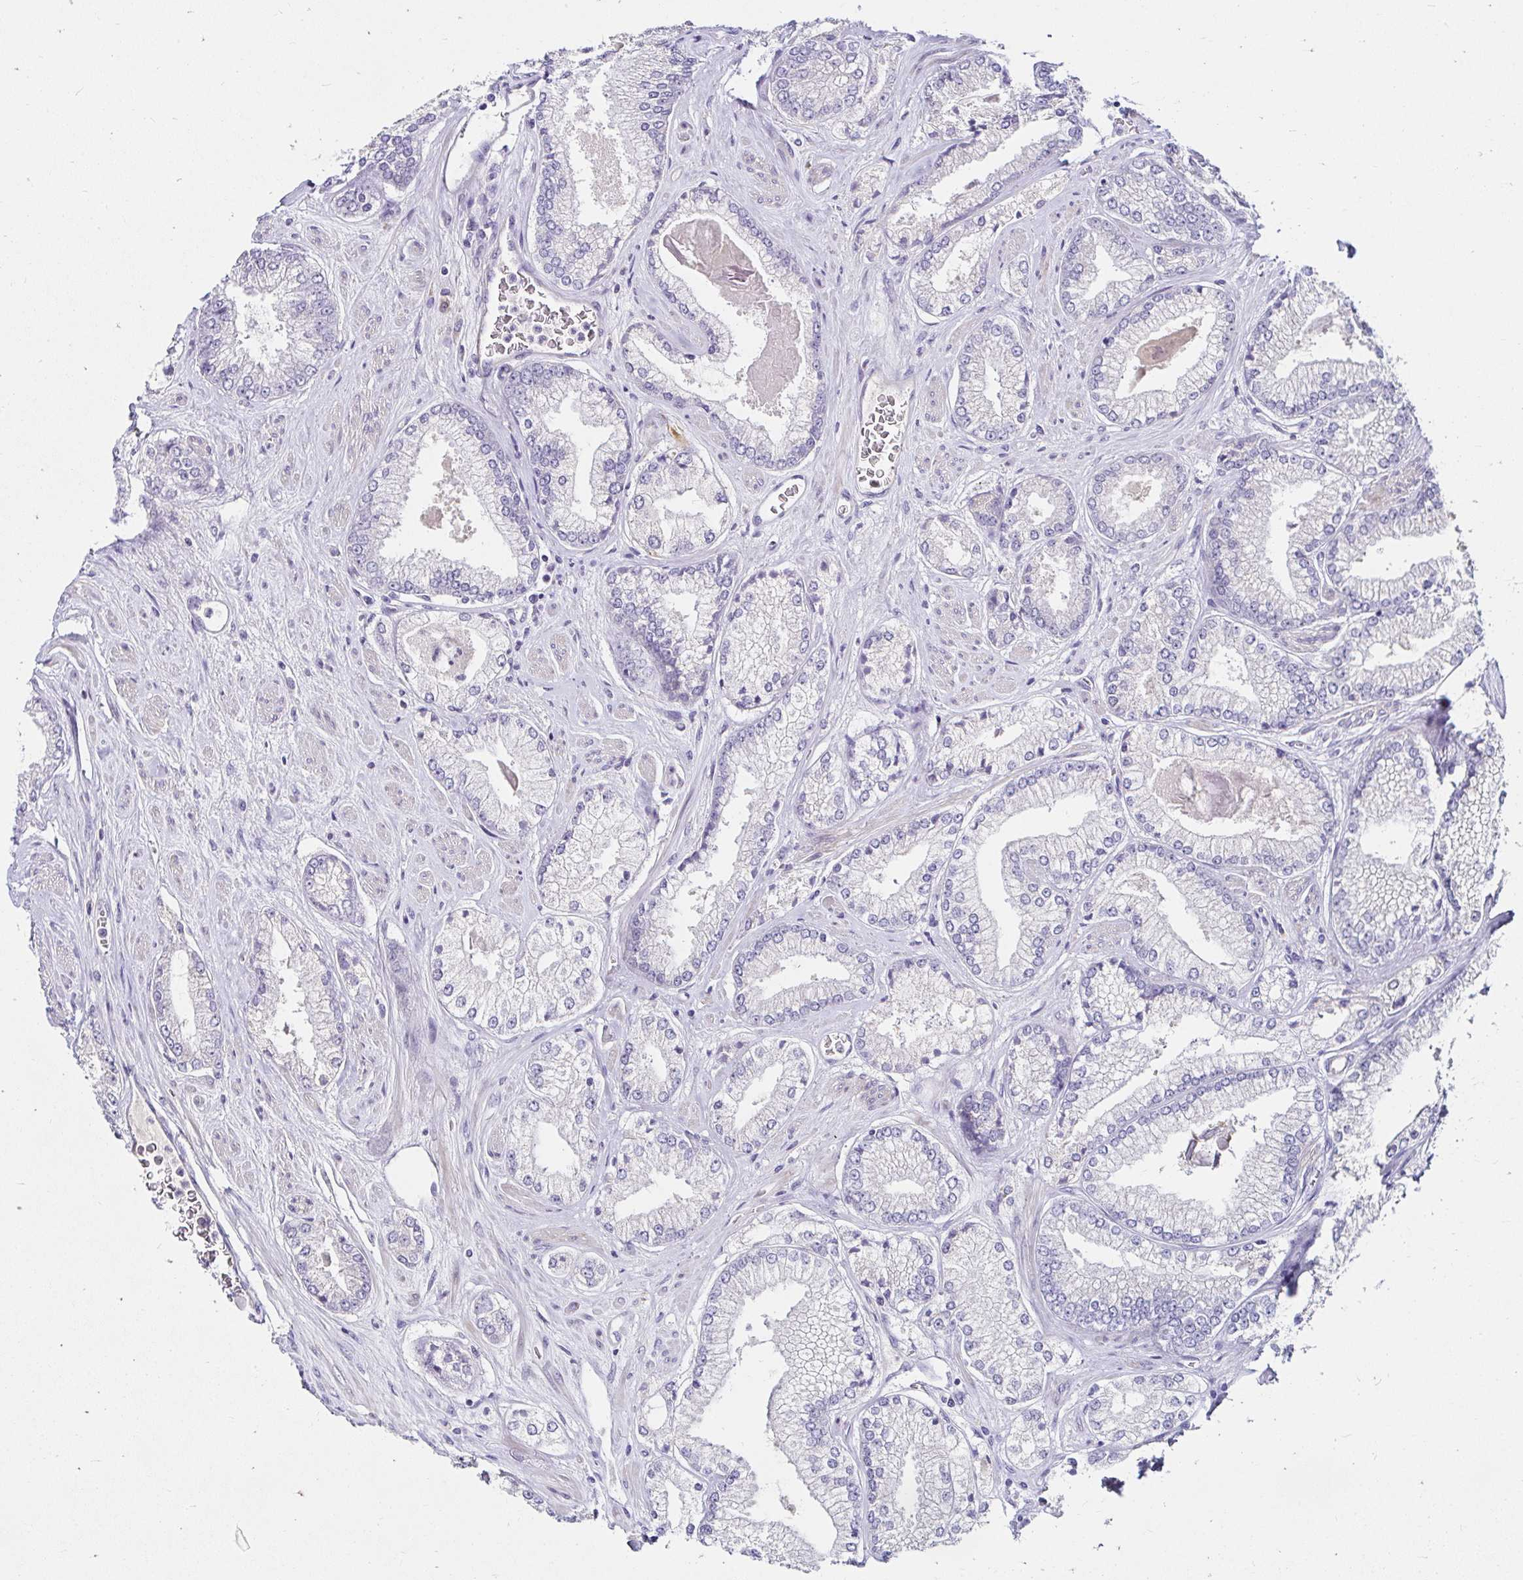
{"staining": {"intensity": "negative", "quantity": "none", "location": "none"}, "tissue": "prostate cancer", "cell_type": "Tumor cells", "image_type": "cancer", "snomed": [{"axis": "morphology", "description": "Adenocarcinoma, Low grade"}, {"axis": "topography", "description": "Prostate"}], "caption": "Tumor cells are negative for protein expression in human prostate cancer (adenocarcinoma (low-grade)).", "gene": "GUCY1A1", "patient": {"sex": "male", "age": 67}}